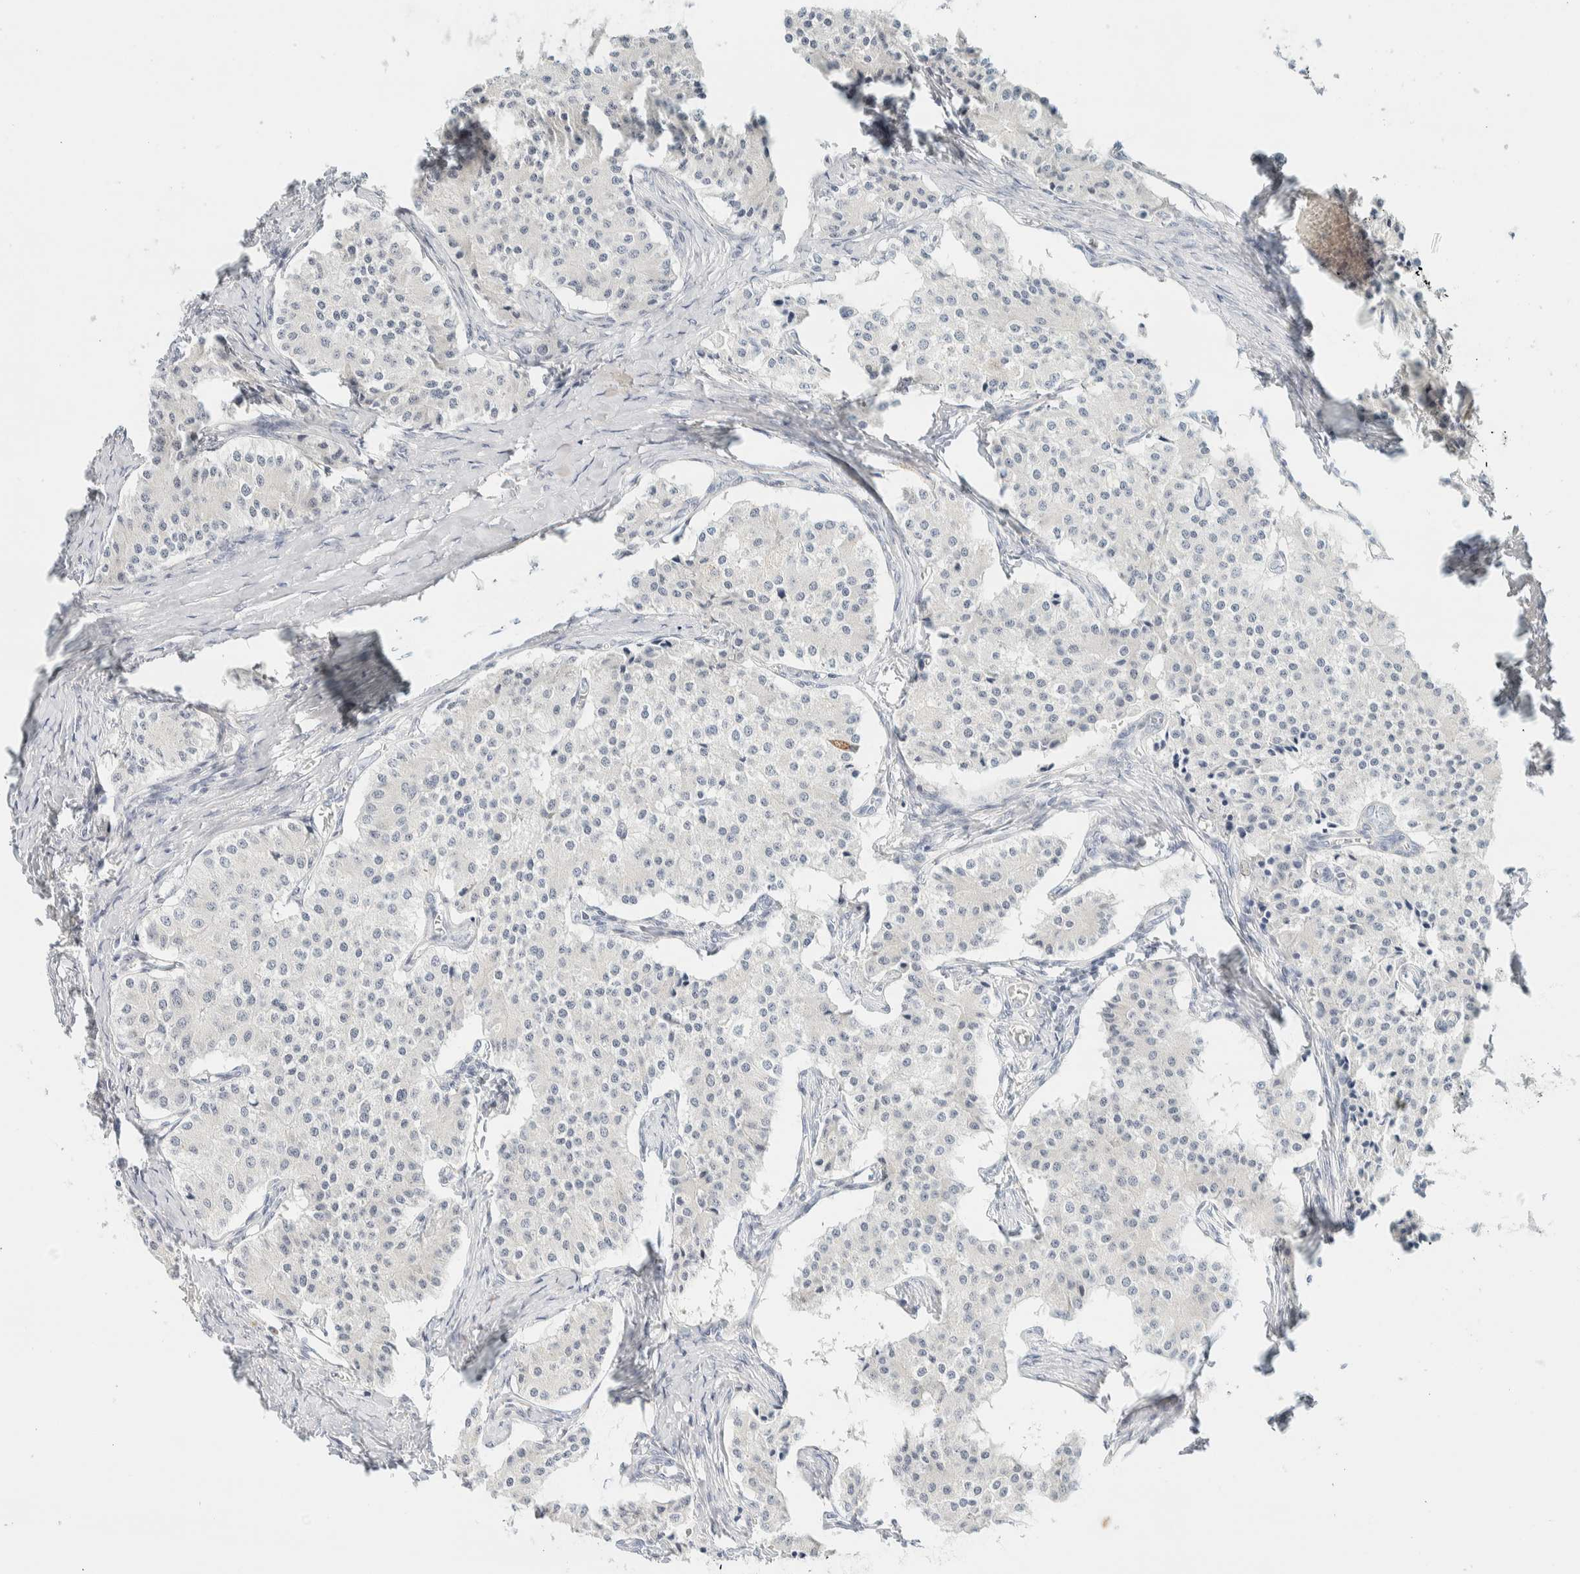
{"staining": {"intensity": "negative", "quantity": "none", "location": "none"}, "tissue": "carcinoid", "cell_type": "Tumor cells", "image_type": "cancer", "snomed": [{"axis": "morphology", "description": "Carcinoid, malignant, NOS"}, {"axis": "topography", "description": "Colon"}], "caption": "There is no significant staining in tumor cells of malignant carcinoid.", "gene": "SPNS3", "patient": {"sex": "female", "age": 52}}